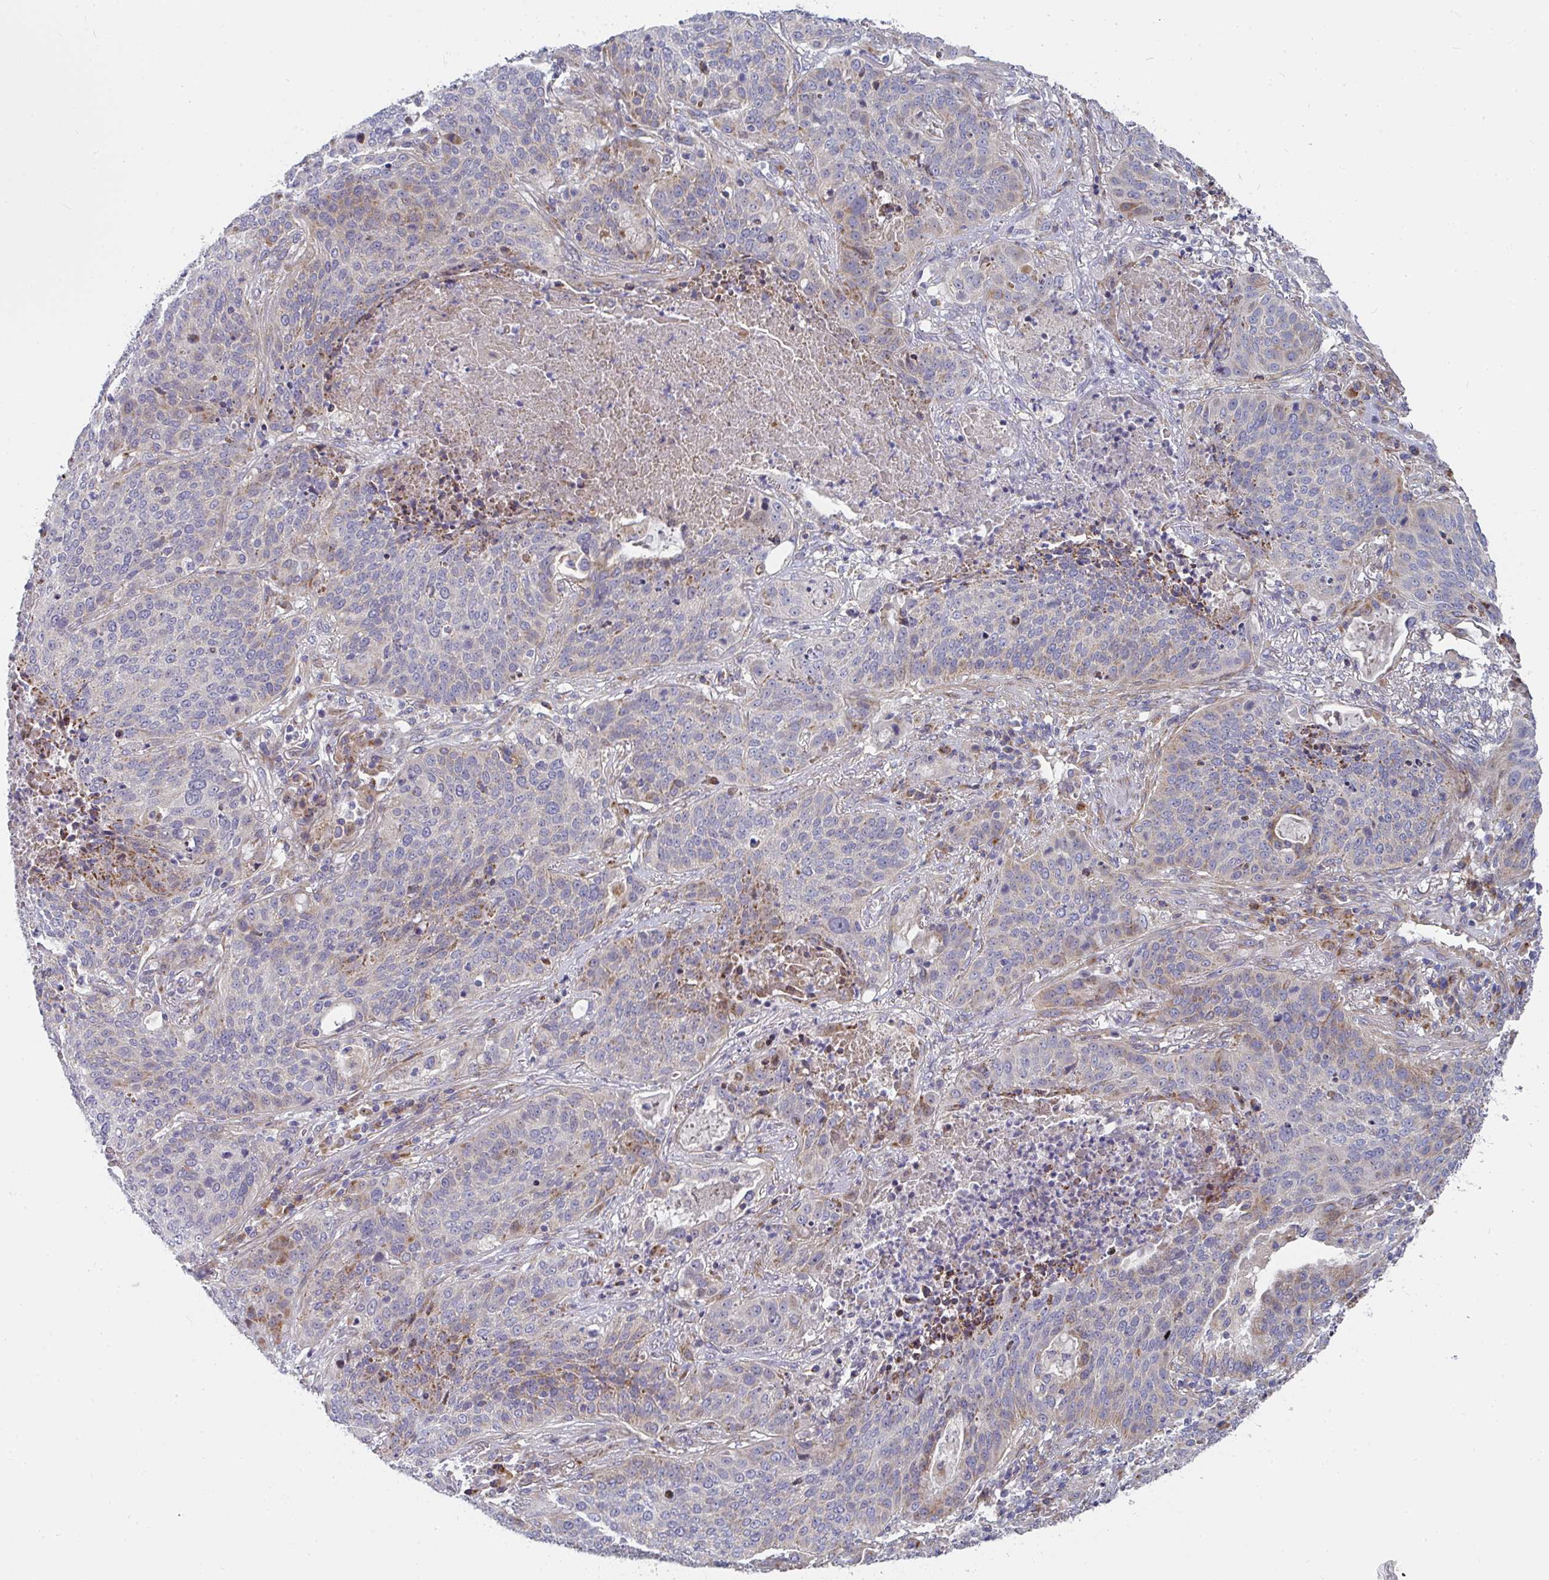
{"staining": {"intensity": "weak", "quantity": "<25%", "location": "cytoplasmic/membranous"}, "tissue": "lung cancer", "cell_type": "Tumor cells", "image_type": "cancer", "snomed": [{"axis": "morphology", "description": "Squamous cell carcinoma, NOS"}, {"axis": "topography", "description": "Lung"}], "caption": "Lung squamous cell carcinoma was stained to show a protein in brown. There is no significant expression in tumor cells.", "gene": "RHEBL1", "patient": {"sex": "male", "age": 63}}